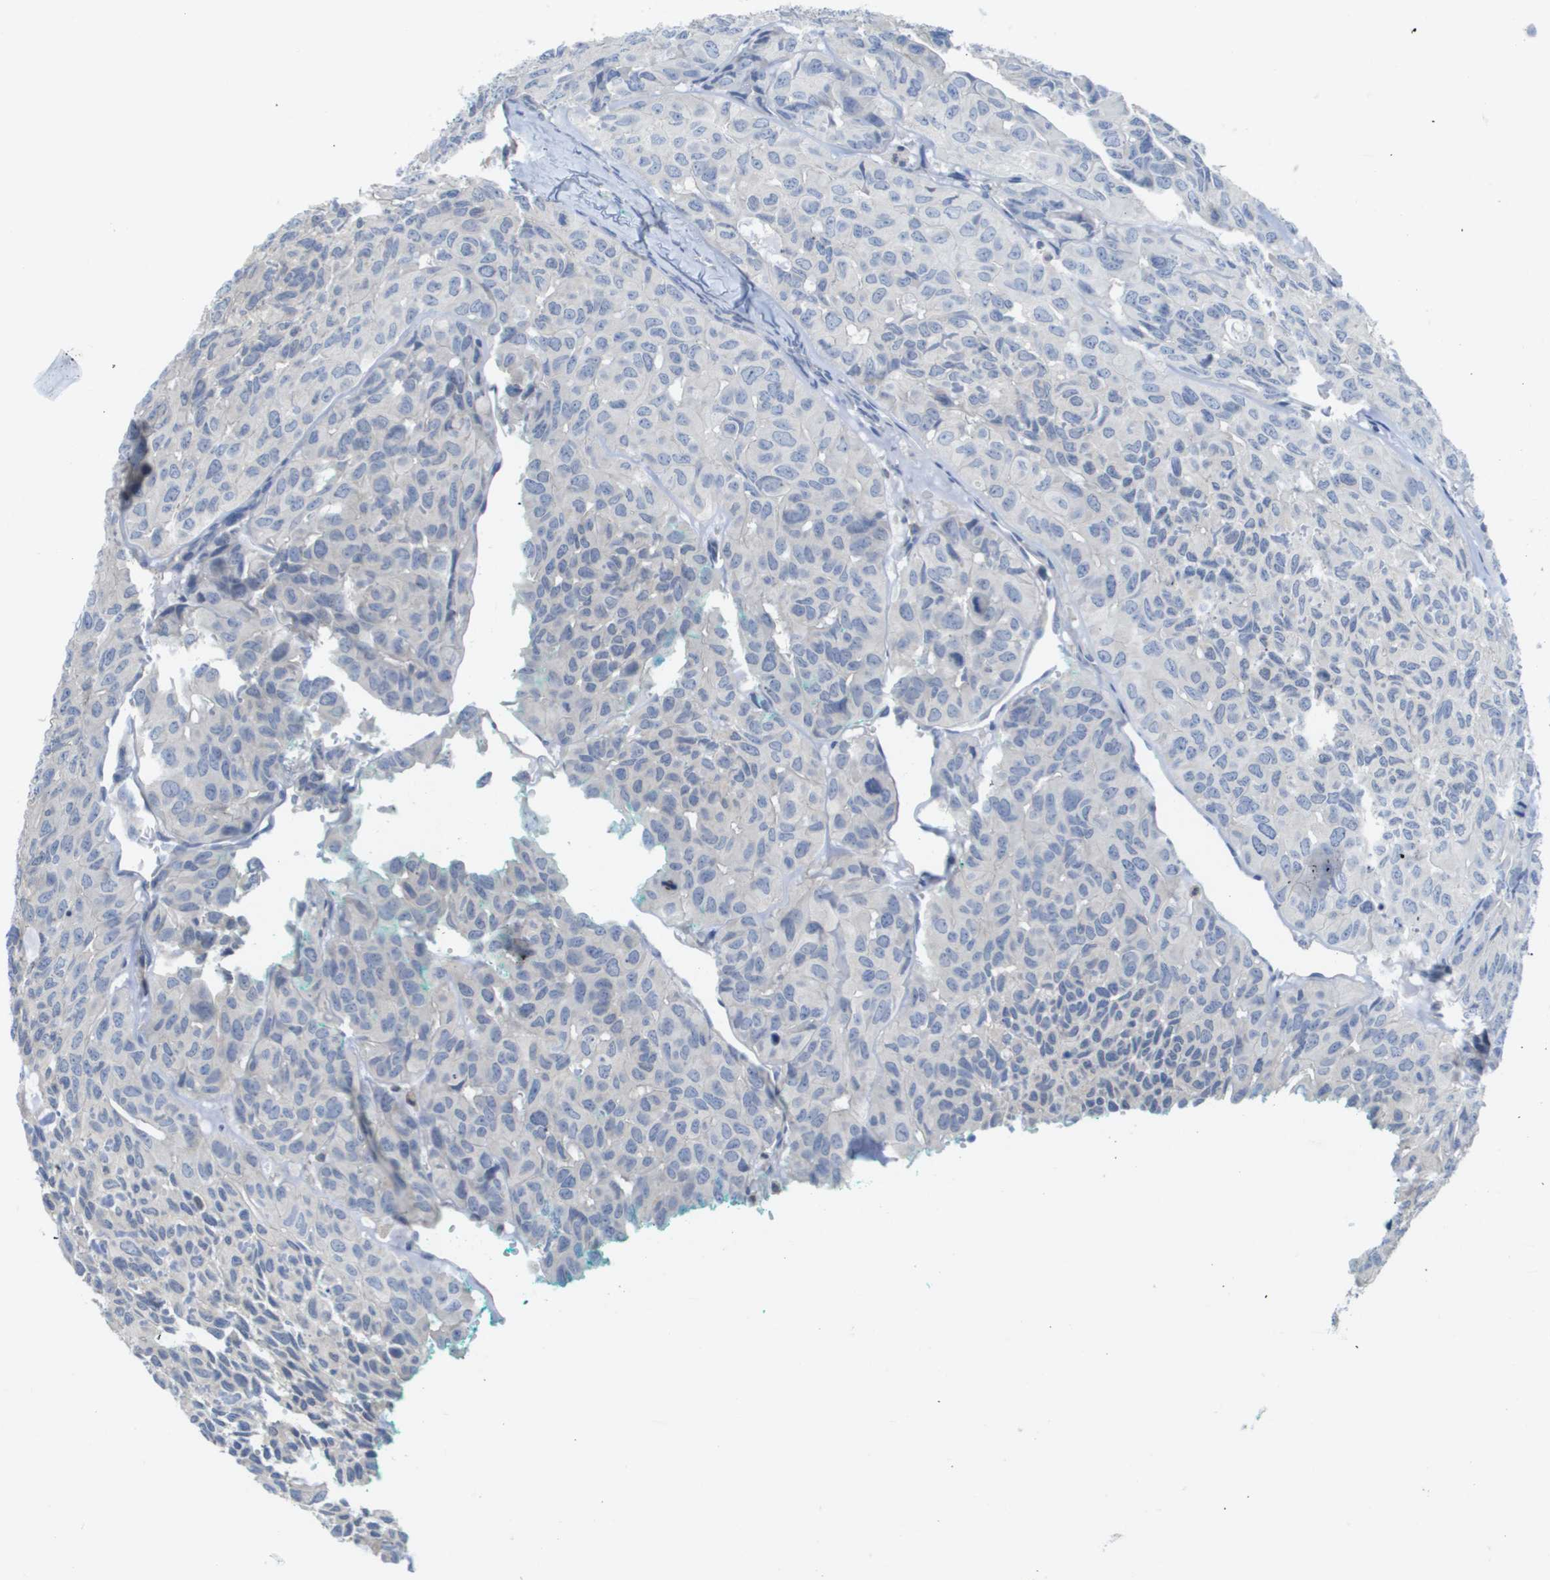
{"staining": {"intensity": "negative", "quantity": "none", "location": "none"}, "tissue": "head and neck cancer", "cell_type": "Tumor cells", "image_type": "cancer", "snomed": [{"axis": "morphology", "description": "Adenocarcinoma, NOS"}, {"axis": "topography", "description": "Salivary gland, NOS"}, {"axis": "topography", "description": "Head-Neck"}], "caption": "The image reveals no staining of tumor cells in adenocarcinoma (head and neck).", "gene": "MYL3", "patient": {"sex": "female", "age": 76}}